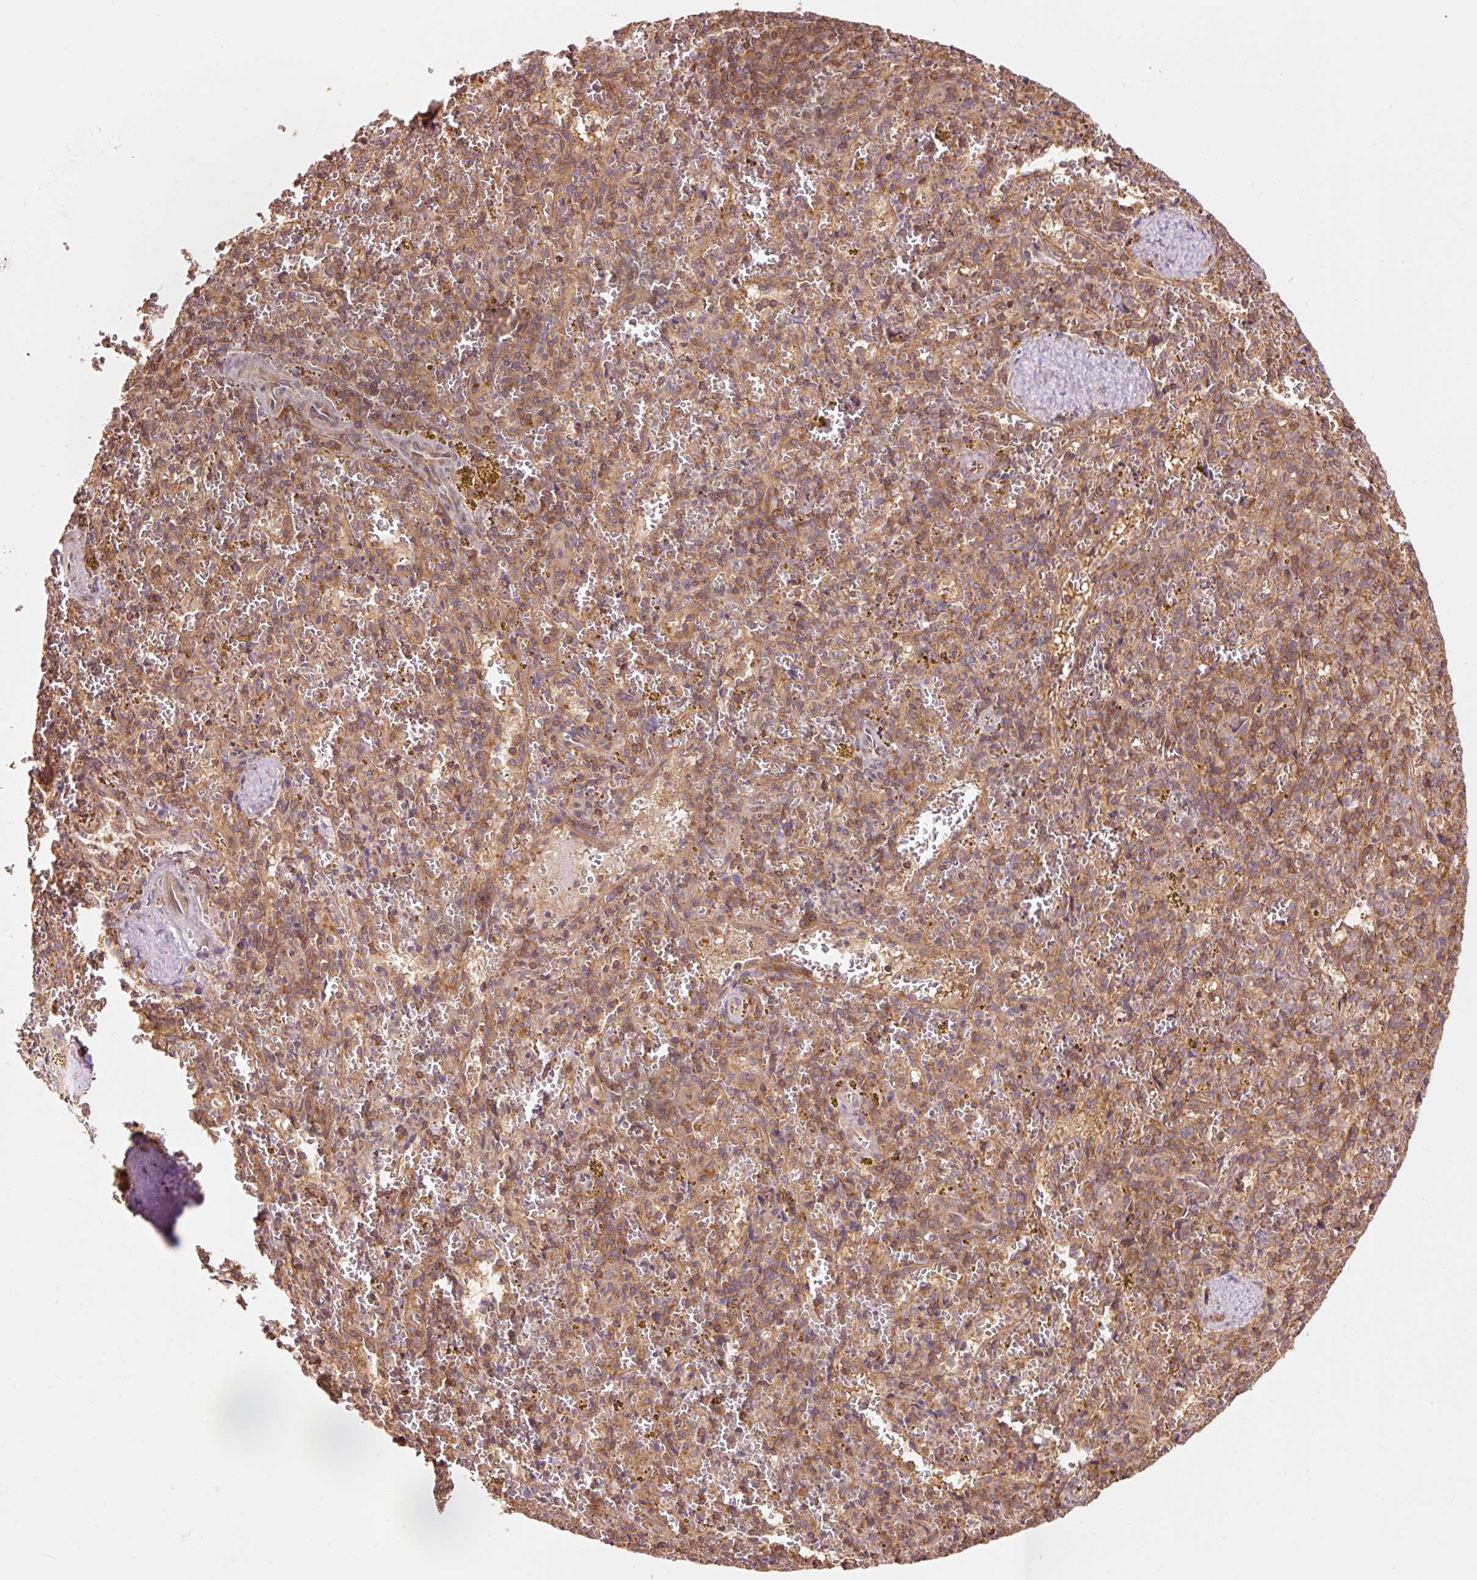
{"staining": {"intensity": "negative", "quantity": "none", "location": "none"}, "tissue": "spleen", "cell_type": "Cells in red pulp", "image_type": "normal", "snomed": [{"axis": "morphology", "description": "Normal tissue, NOS"}, {"axis": "topography", "description": "Spleen"}], "caption": "DAB (3,3'-diaminobenzidine) immunohistochemical staining of unremarkable human spleen shows no significant expression in cells in red pulp.", "gene": "PDAP1", "patient": {"sex": "male", "age": 57}}